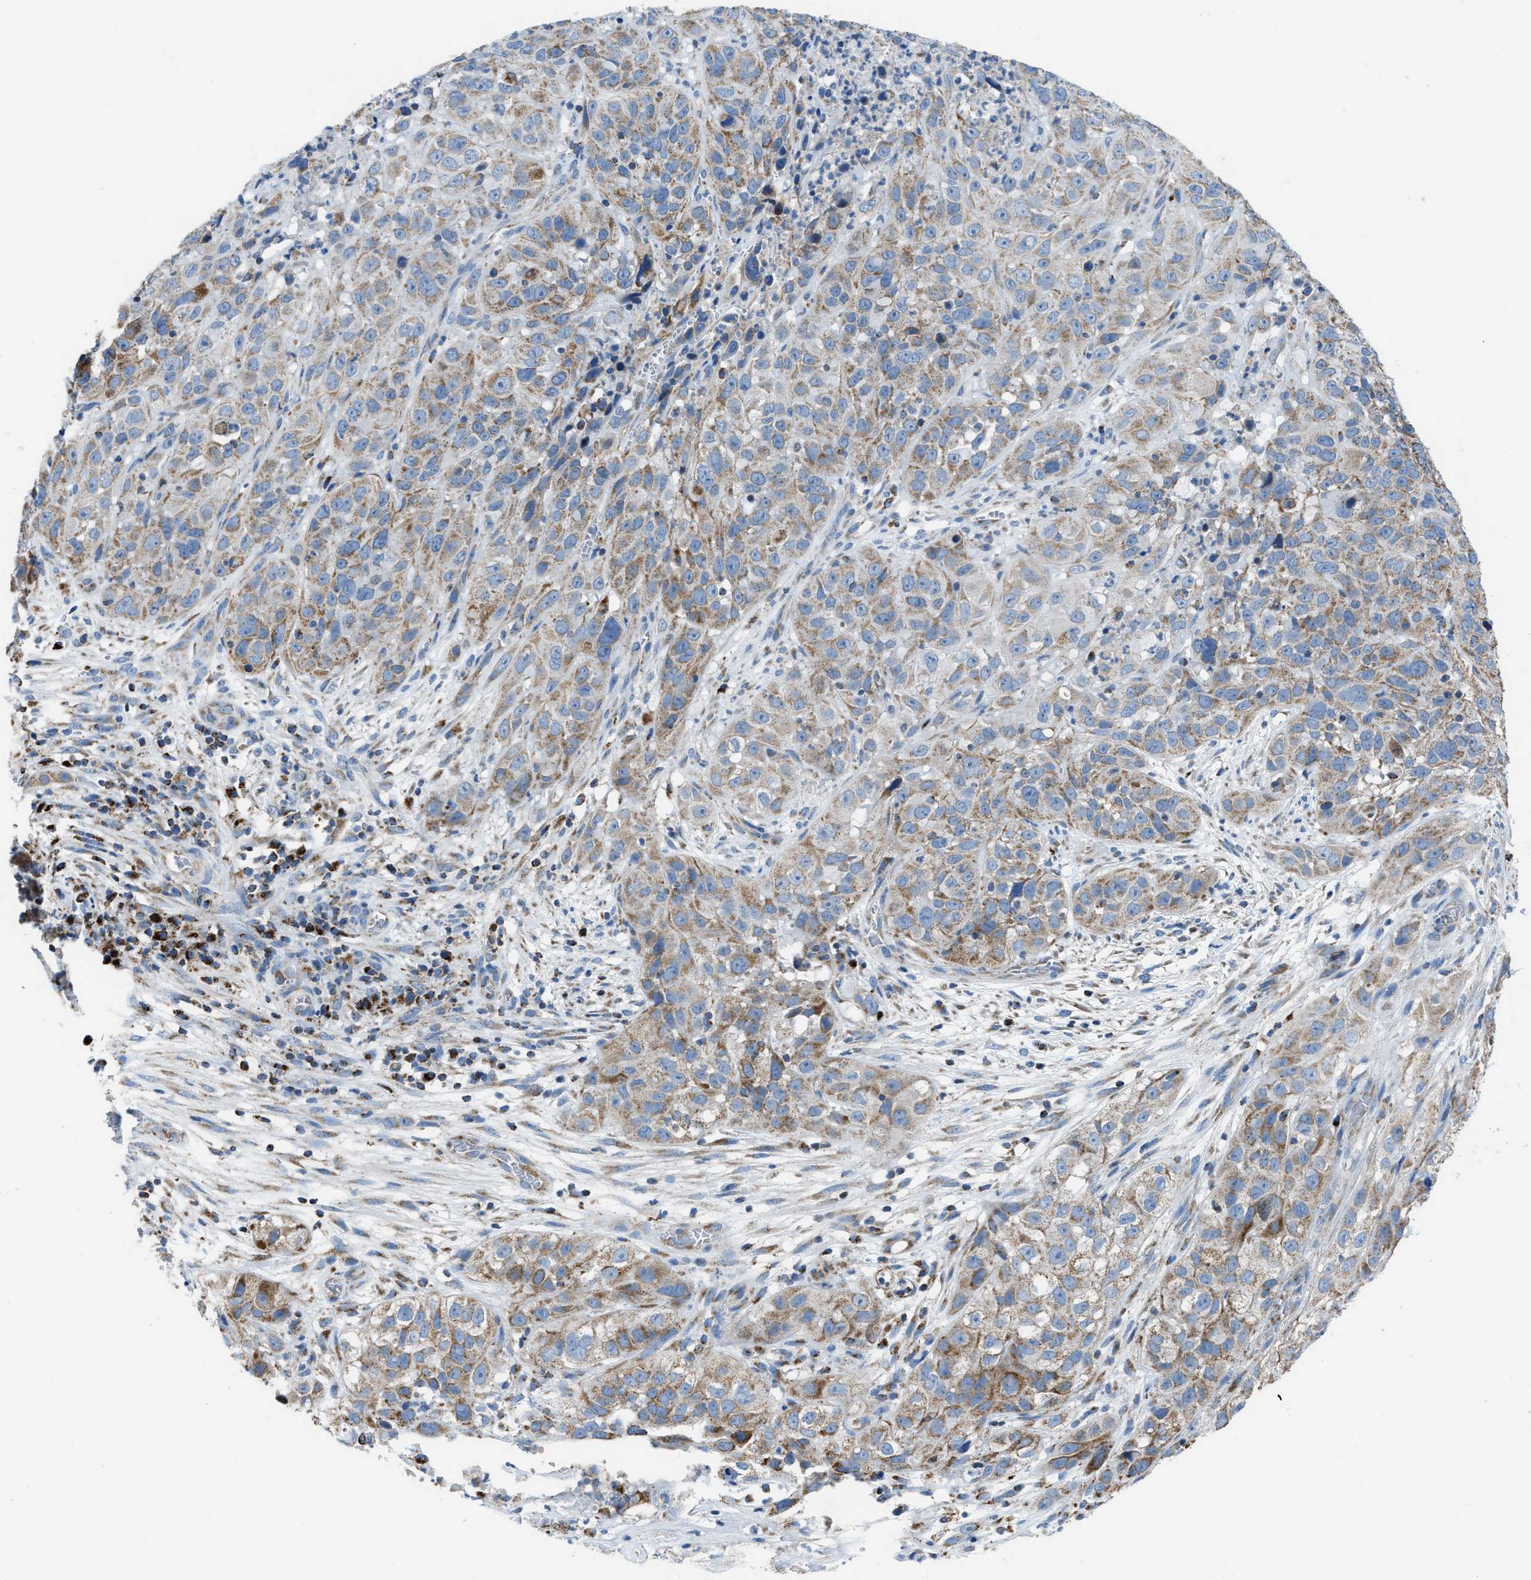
{"staining": {"intensity": "moderate", "quantity": ">75%", "location": "cytoplasmic/membranous"}, "tissue": "cervical cancer", "cell_type": "Tumor cells", "image_type": "cancer", "snomed": [{"axis": "morphology", "description": "Squamous cell carcinoma, NOS"}, {"axis": "topography", "description": "Cervix"}], "caption": "Moderate cytoplasmic/membranous positivity is present in approximately >75% of tumor cells in squamous cell carcinoma (cervical).", "gene": "ETFB", "patient": {"sex": "female", "age": 32}}